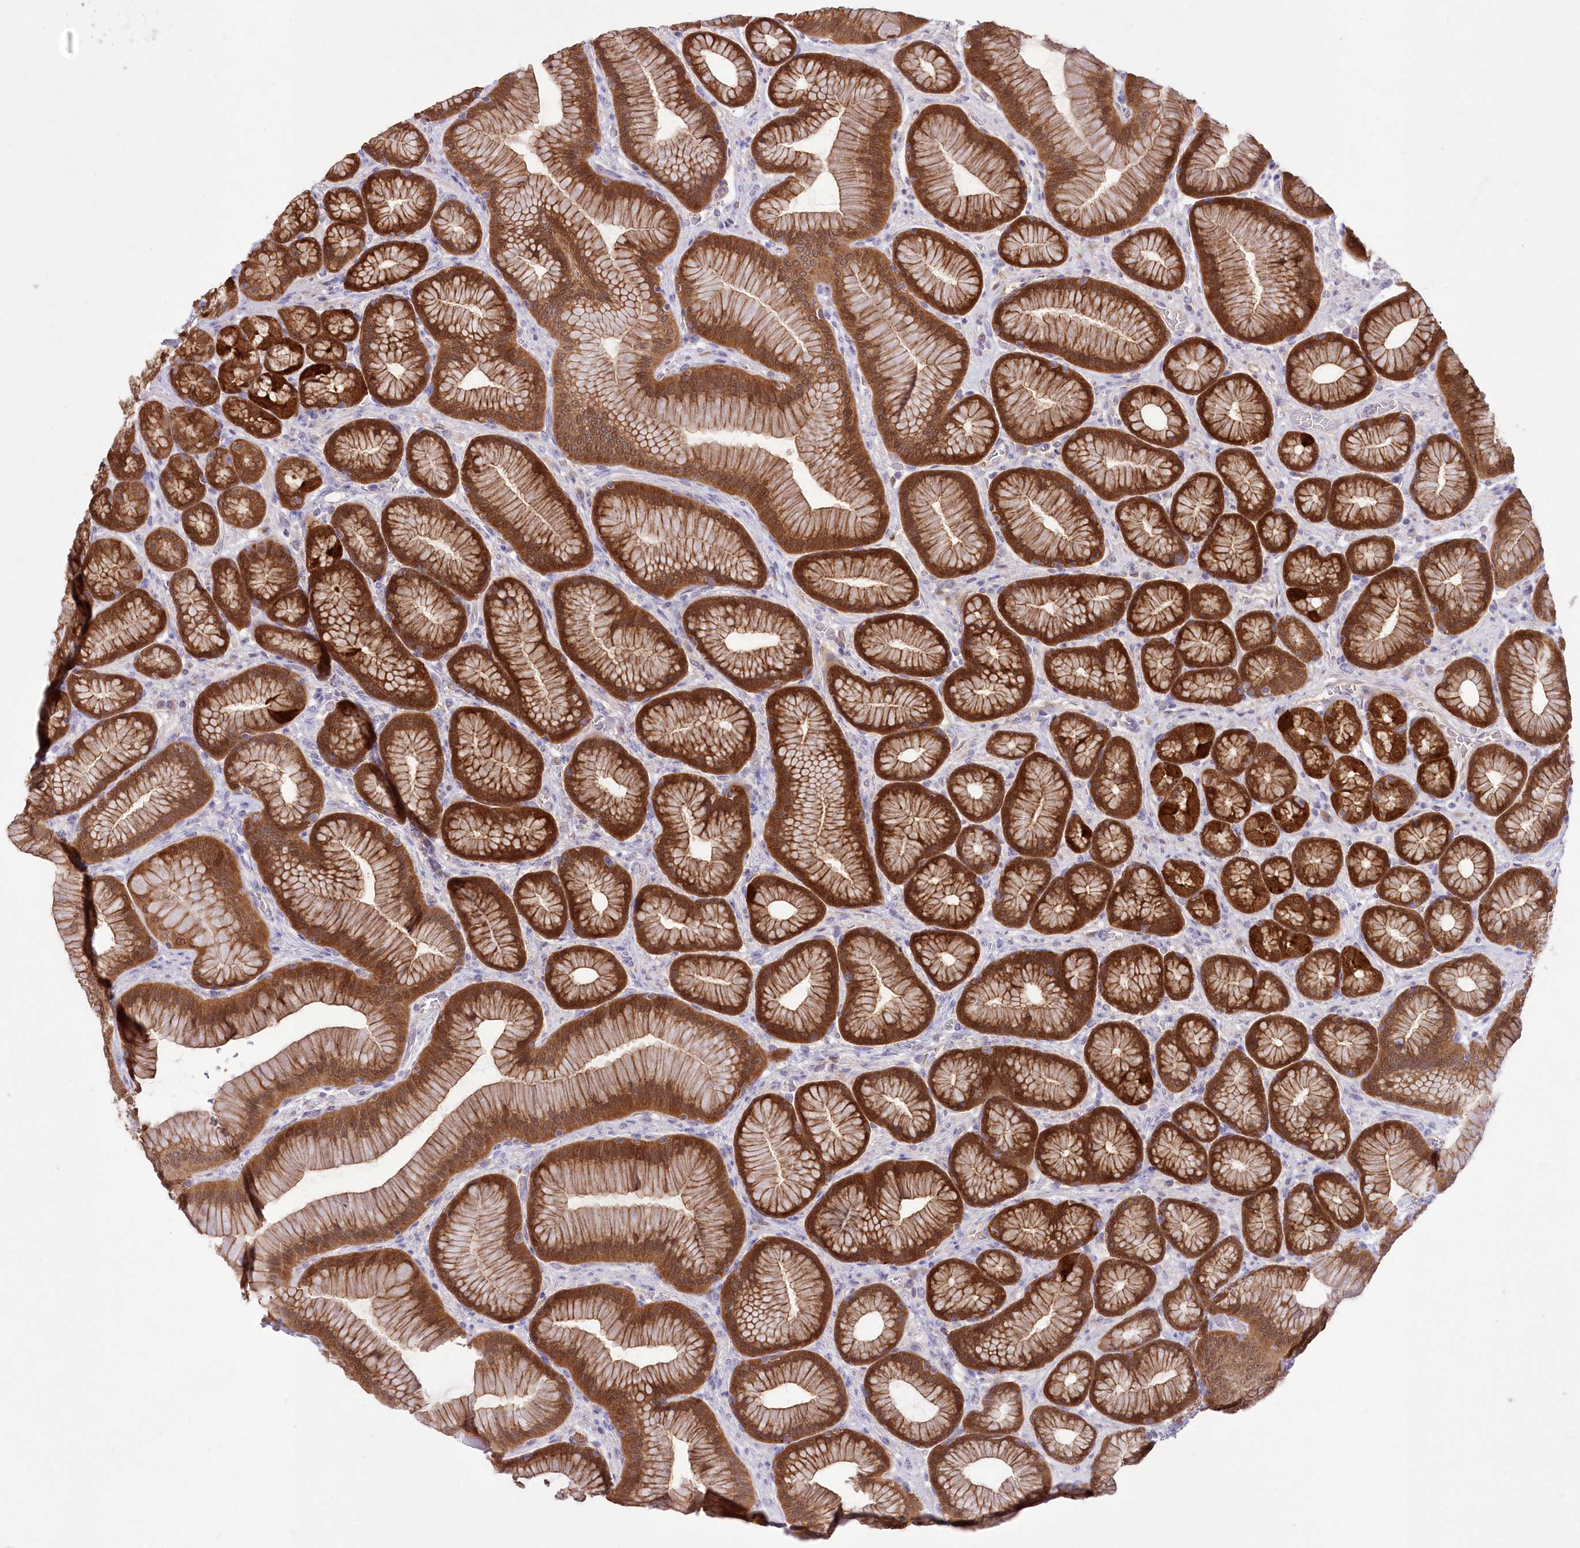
{"staining": {"intensity": "strong", "quantity": ">75%", "location": "cytoplasmic/membranous,nuclear"}, "tissue": "stomach", "cell_type": "Glandular cells", "image_type": "normal", "snomed": [{"axis": "morphology", "description": "Normal tissue, NOS"}, {"axis": "morphology", "description": "Adenocarcinoma, NOS"}, {"axis": "morphology", "description": "Adenocarcinoma, High grade"}, {"axis": "topography", "description": "Stomach, upper"}, {"axis": "topography", "description": "Stomach"}], "caption": "IHC histopathology image of normal stomach stained for a protein (brown), which shows high levels of strong cytoplasmic/membranous,nuclear expression in about >75% of glandular cells.", "gene": "PBLD", "patient": {"sex": "female", "age": 65}}